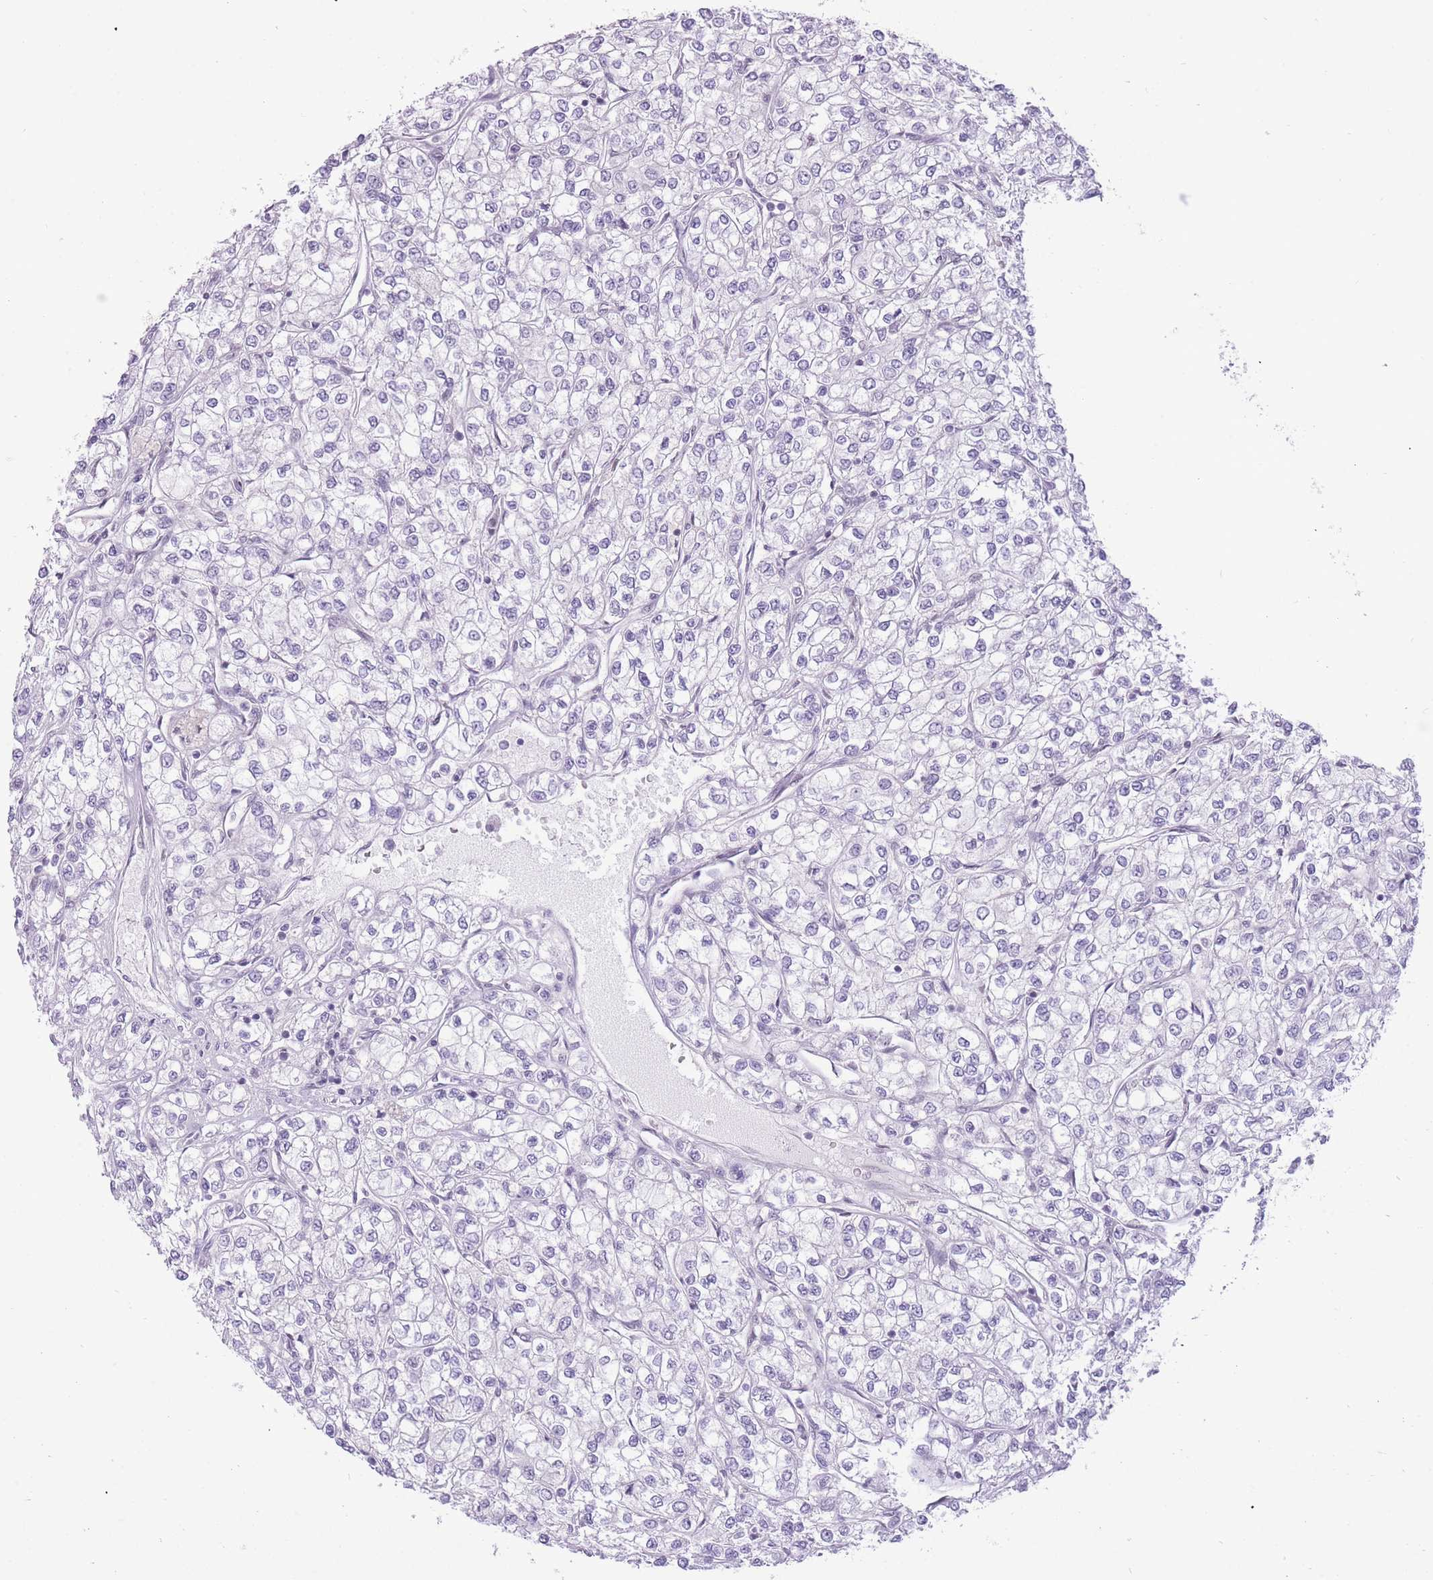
{"staining": {"intensity": "negative", "quantity": "none", "location": "none"}, "tissue": "renal cancer", "cell_type": "Tumor cells", "image_type": "cancer", "snomed": [{"axis": "morphology", "description": "Adenocarcinoma, NOS"}, {"axis": "topography", "description": "Kidney"}], "caption": "Immunohistochemistry photomicrograph of neoplastic tissue: adenocarcinoma (renal) stained with DAB shows no significant protein expression in tumor cells.", "gene": "ZBED5", "patient": {"sex": "male", "age": 80}}